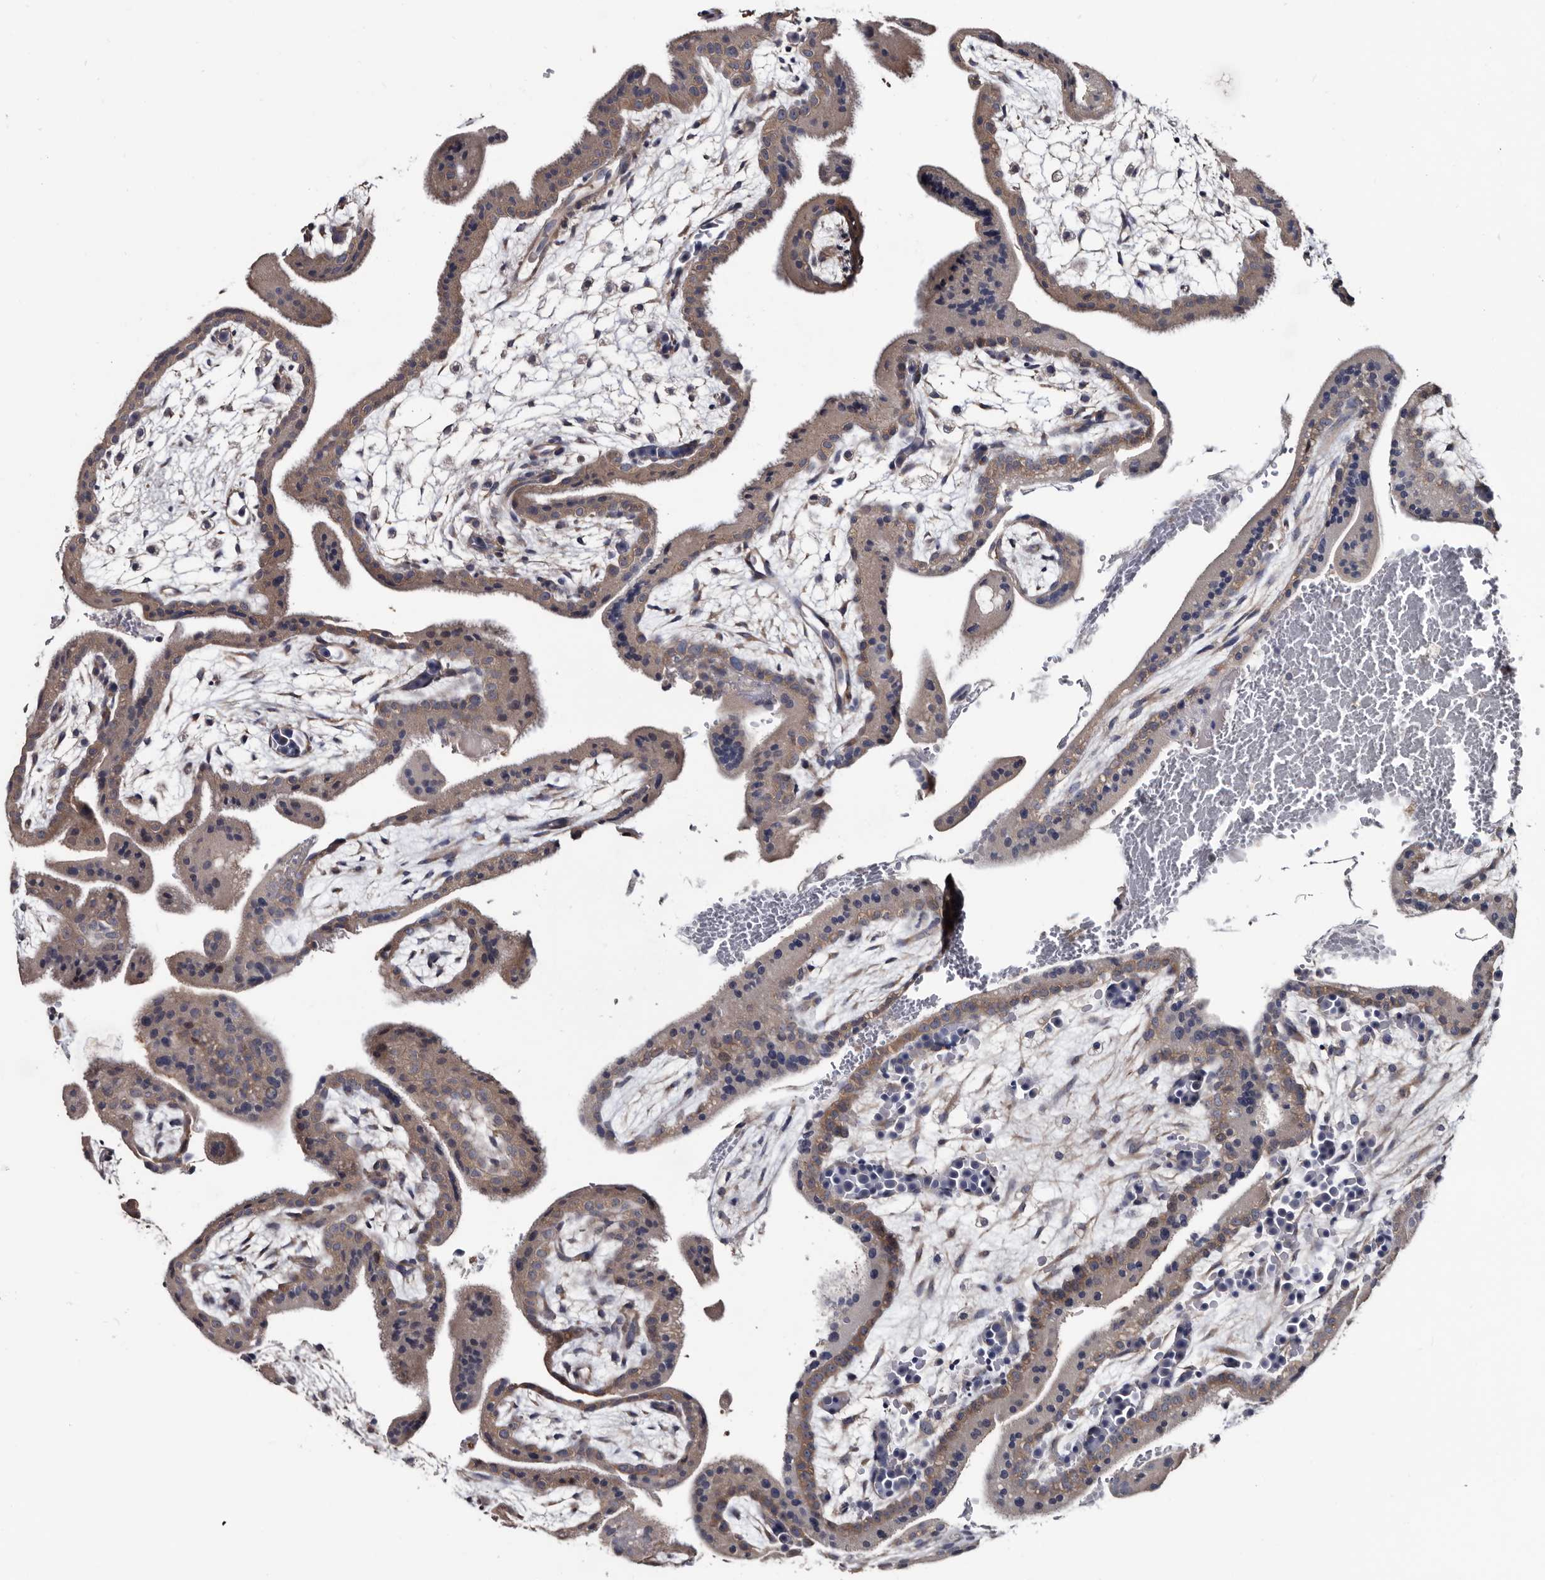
{"staining": {"intensity": "weak", "quantity": ">75%", "location": "cytoplasmic/membranous"}, "tissue": "placenta", "cell_type": "Decidual cells", "image_type": "normal", "snomed": [{"axis": "morphology", "description": "Normal tissue, NOS"}, {"axis": "topography", "description": "Placenta"}], "caption": "A photomicrograph of human placenta stained for a protein reveals weak cytoplasmic/membranous brown staining in decidual cells. The protein of interest is stained brown, and the nuclei are stained in blue (DAB (3,3'-diaminobenzidine) IHC with brightfield microscopy, high magnification).", "gene": "IARS1", "patient": {"sex": "female", "age": 35}}